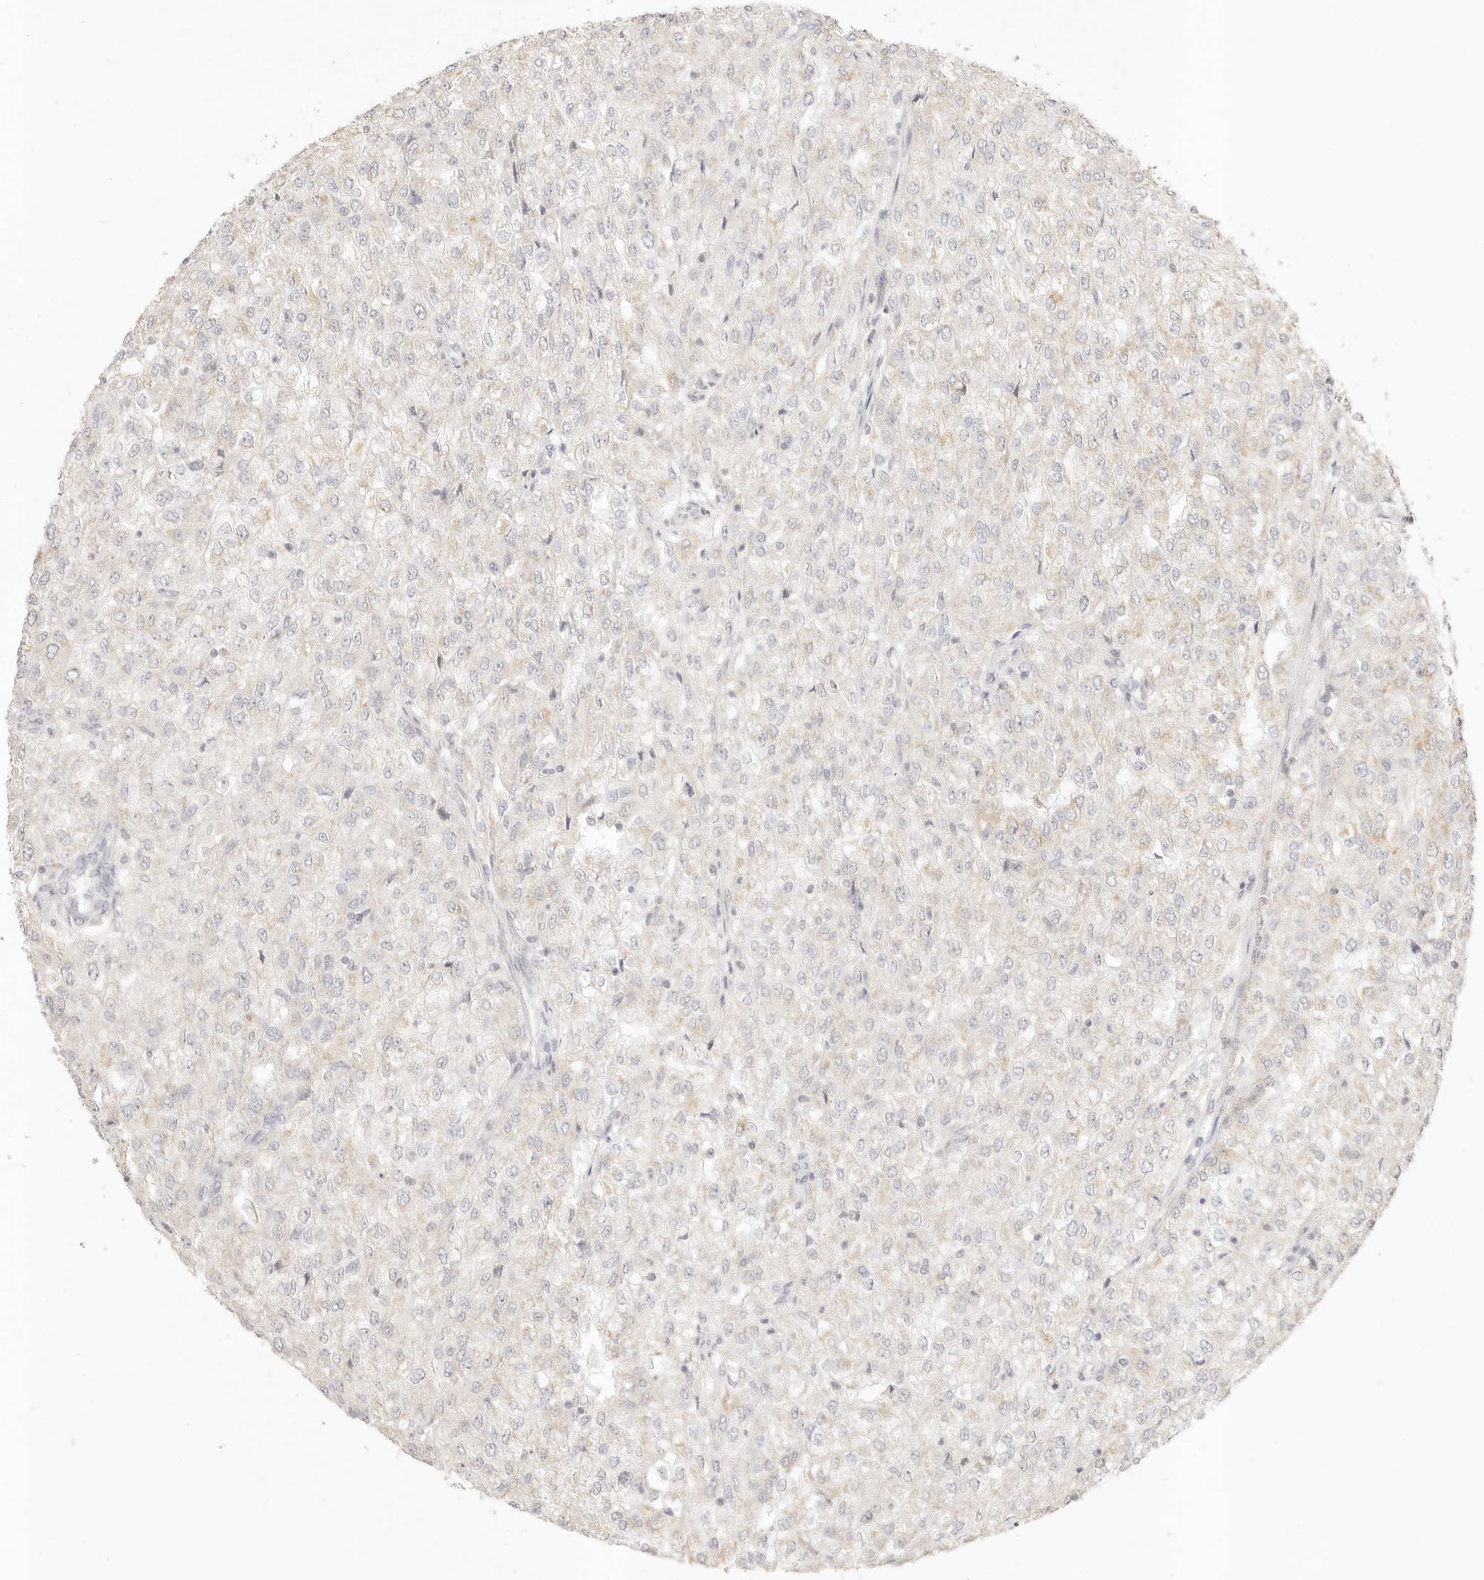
{"staining": {"intensity": "negative", "quantity": "none", "location": "none"}, "tissue": "renal cancer", "cell_type": "Tumor cells", "image_type": "cancer", "snomed": [{"axis": "morphology", "description": "Adenocarcinoma, NOS"}, {"axis": "topography", "description": "Kidney"}], "caption": "Immunohistochemical staining of renal adenocarcinoma demonstrates no significant staining in tumor cells.", "gene": "GPR156", "patient": {"sex": "female", "age": 54}}